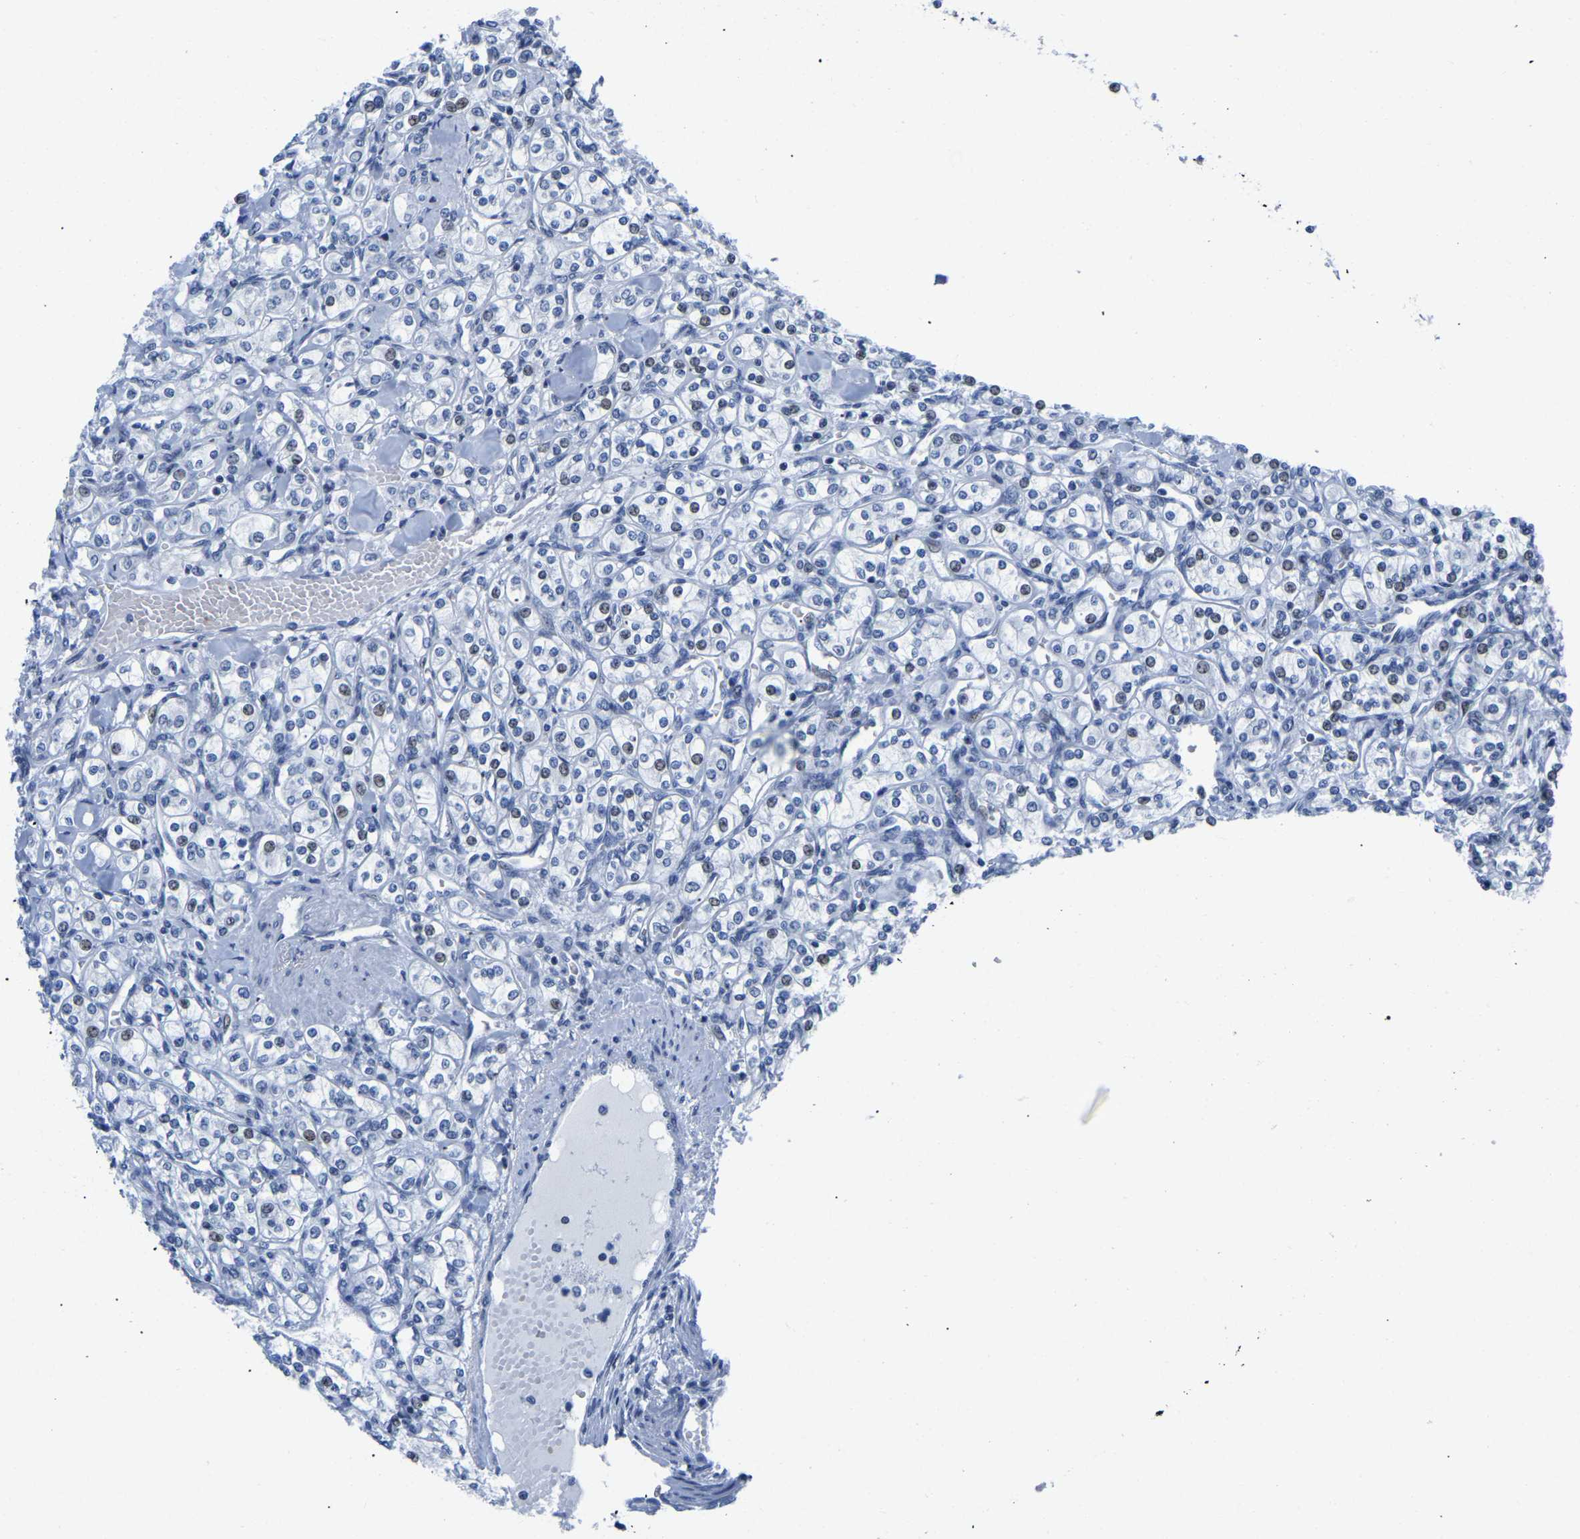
{"staining": {"intensity": "weak", "quantity": "<25%", "location": "nuclear"}, "tissue": "renal cancer", "cell_type": "Tumor cells", "image_type": "cancer", "snomed": [{"axis": "morphology", "description": "Adenocarcinoma, NOS"}, {"axis": "topography", "description": "Kidney"}], "caption": "Renal adenocarcinoma stained for a protein using immunohistochemistry (IHC) exhibits no expression tumor cells.", "gene": "UPK3A", "patient": {"sex": "male", "age": 77}}